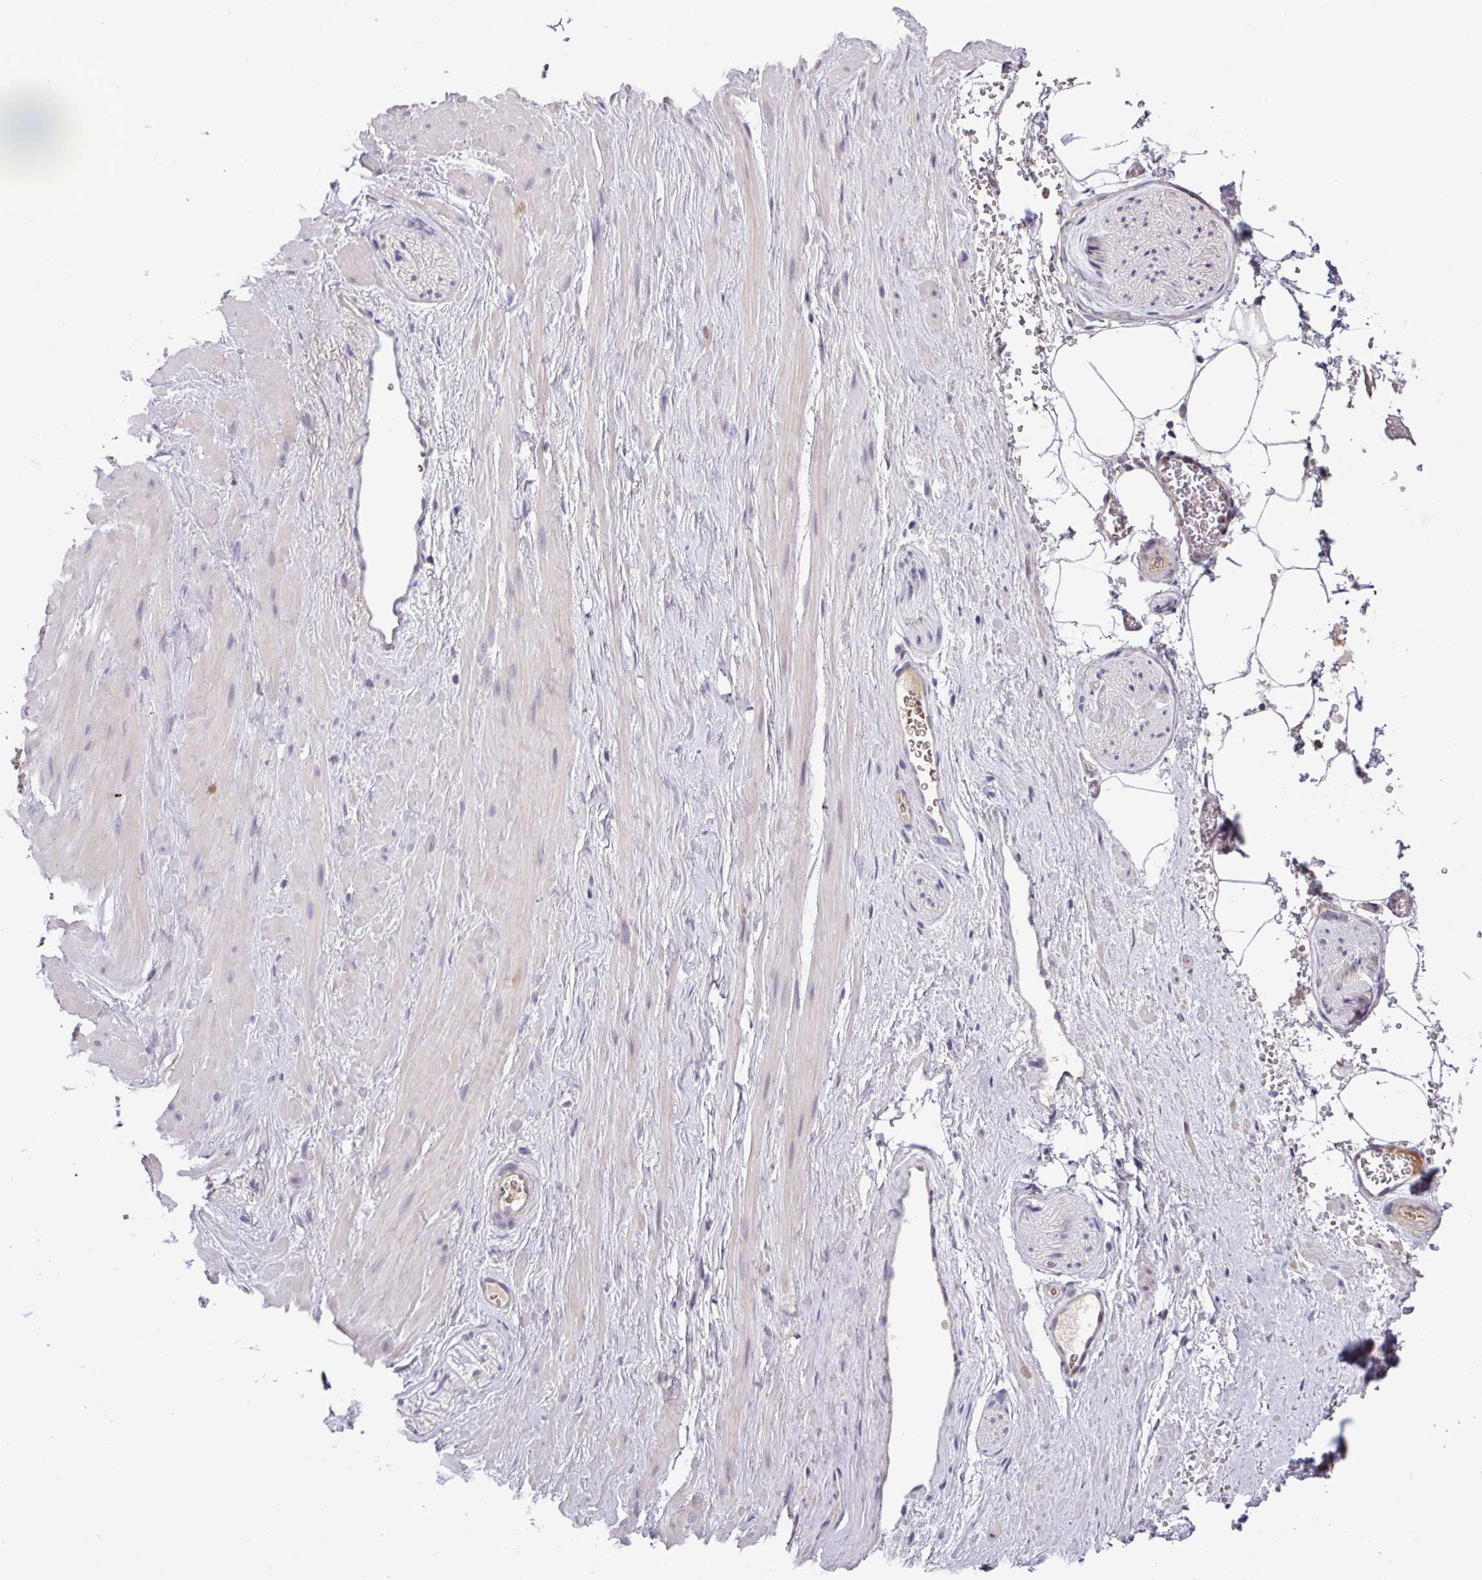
{"staining": {"intensity": "negative", "quantity": "none", "location": "none"}, "tissue": "adipose tissue", "cell_type": "Adipocytes", "image_type": "normal", "snomed": [{"axis": "morphology", "description": "Normal tissue, NOS"}, {"axis": "topography", "description": "Prostate"}, {"axis": "topography", "description": "Peripheral nerve tissue"}], "caption": "Immunohistochemical staining of normal human adipose tissue displays no significant positivity in adipocytes. Nuclei are stained in blue.", "gene": "SLC5A10", "patient": {"sex": "male", "age": 61}}